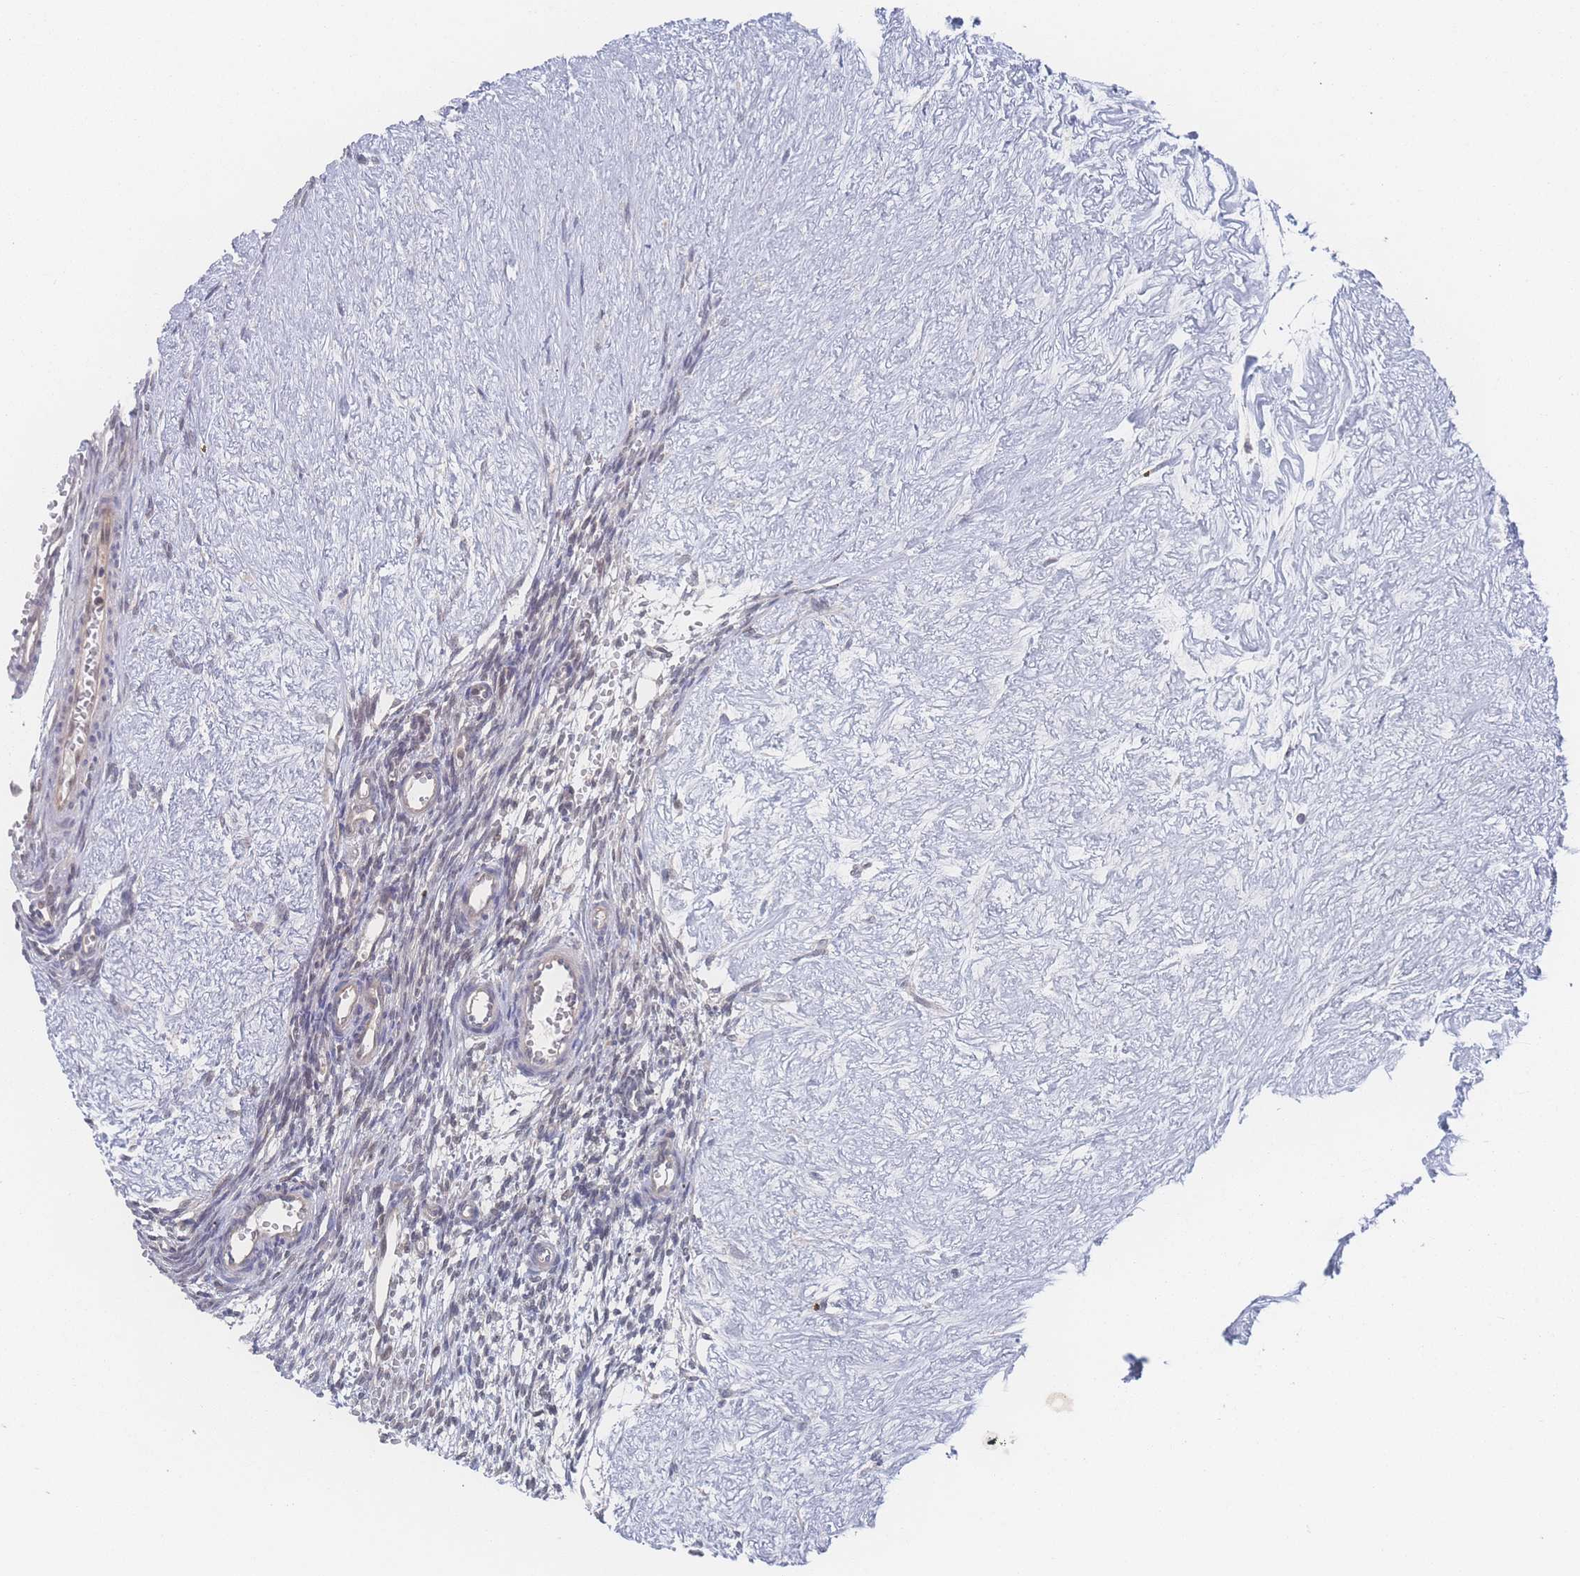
{"staining": {"intensity": "negative", "quantity": "none", "location": "none"}, "tissue": "ovary", "cell_type": "Ovarian stroma cells", "image_type": "normal", "snomed": [{"axis": "morphology", "description": "Normal tissue, NOS"}, {"axis": "topography", "description": "Ovary"}], "caption": "The photomicrograph exhibits no significant positivity in ovarian stroma cells of ovary. (DAB (3,3'-diaminobenzidine) immunohistochemistry, high magnification).", "gene": "NBEAL1", "patient": {"sex": "female", "age": 39}}